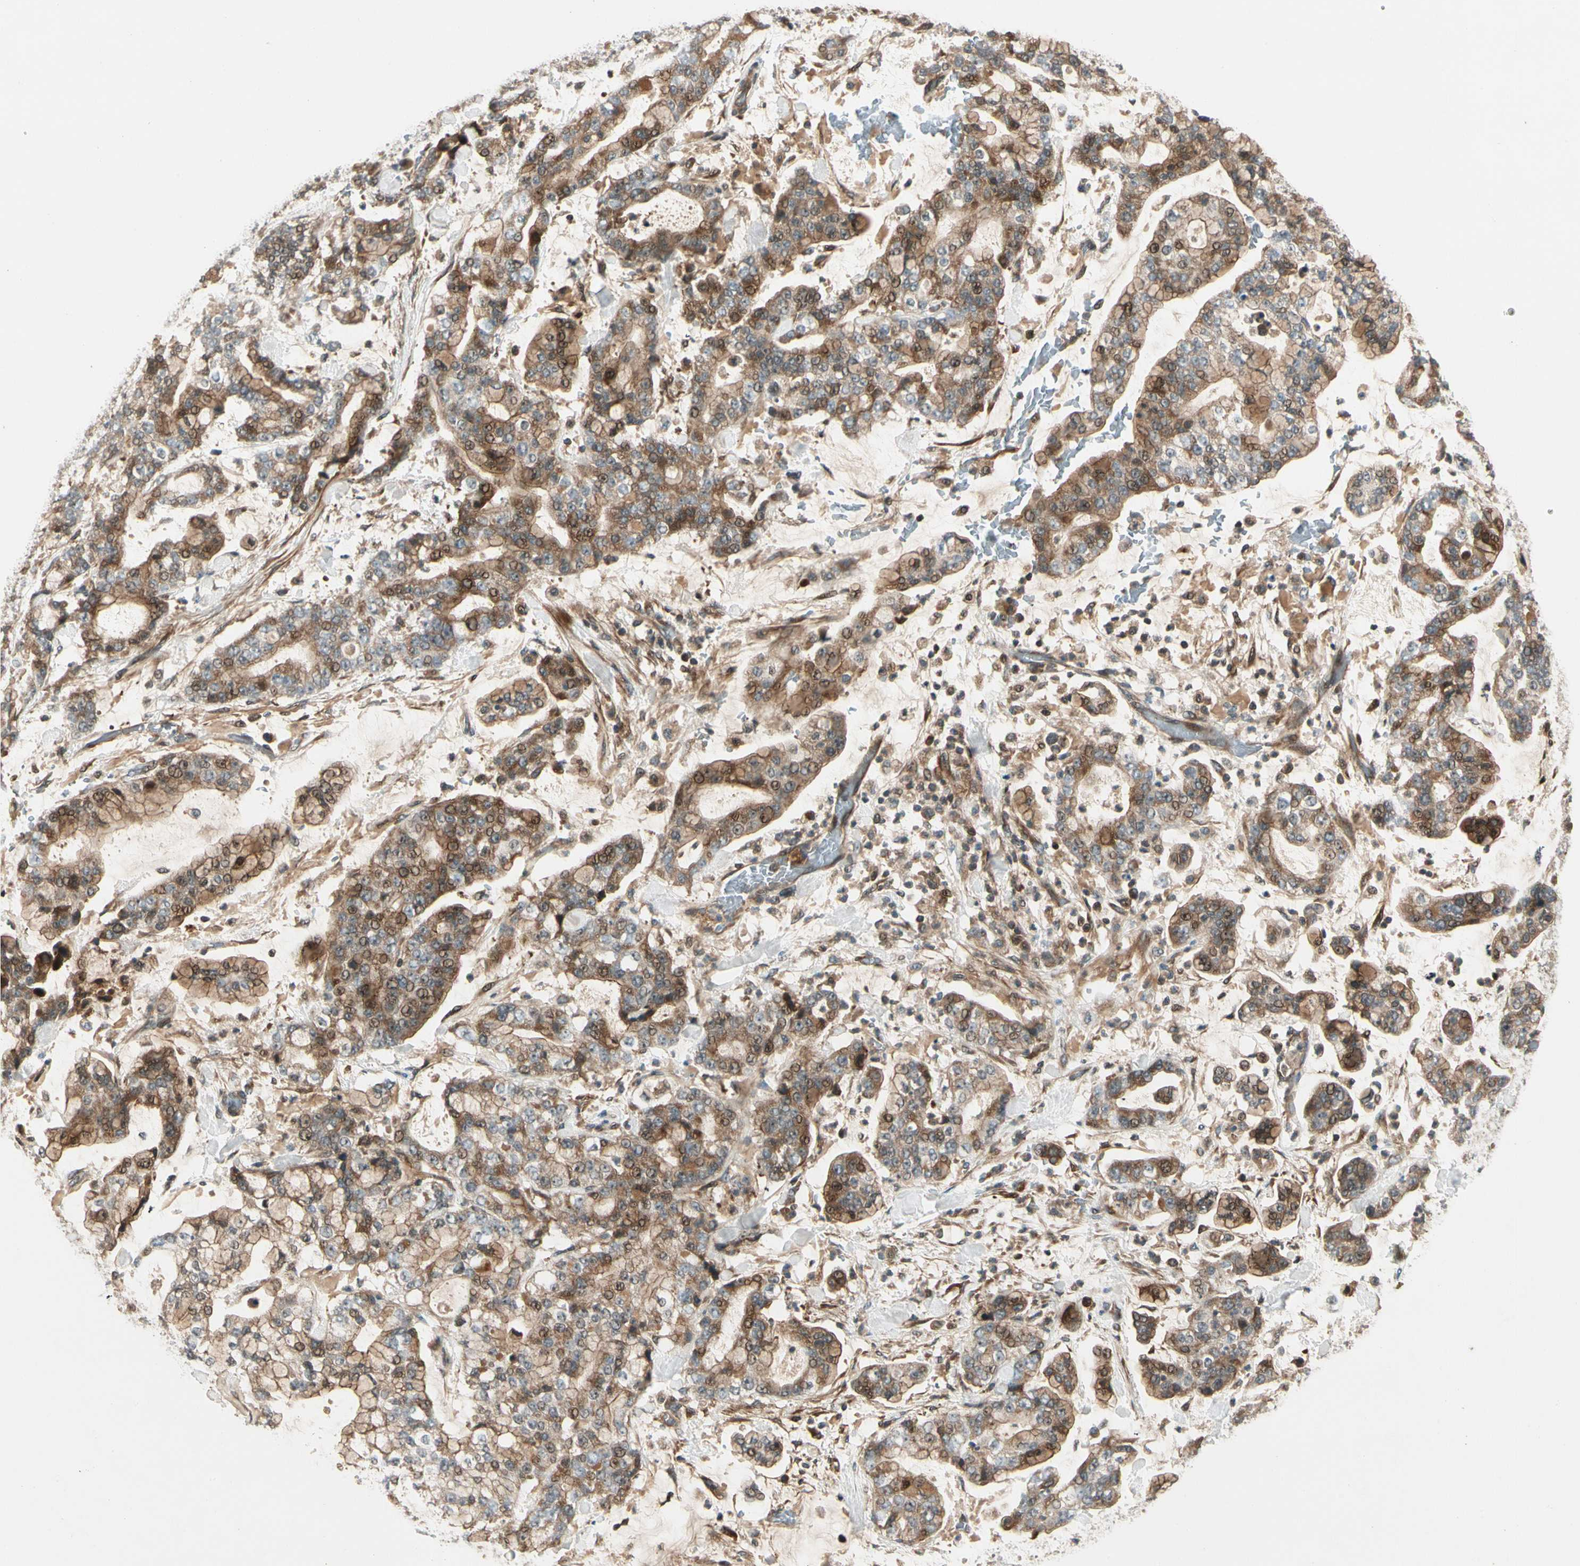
{"staining": {"intensity": "moderate", "quantity": "25%-75%", "location": "cytoplasmic/membranous,nuclear"}, "tissue": "stomach cancer", "cell_type": "Tumor cells", "image_type": "cancer", "snomed": [{"axis": "morphology", "description": "Normal tissue, NOS"}, {"axis": "morphology", "description": "Adenocarcinoma, NOS"}, {"axis": "topography", "description": "Stomach, upper"}, {"axis": "topography", "description": "Stomach"}], "caption": "Stomach cancer was stained to show a protein in brown. There is medium levels of moderate cytoplasmic/membranous and nuclear staining in approximately 25%-75% of tumor cells.", "gene": "ACVR1C", "patient": {"sex": "male", "age": 76}}